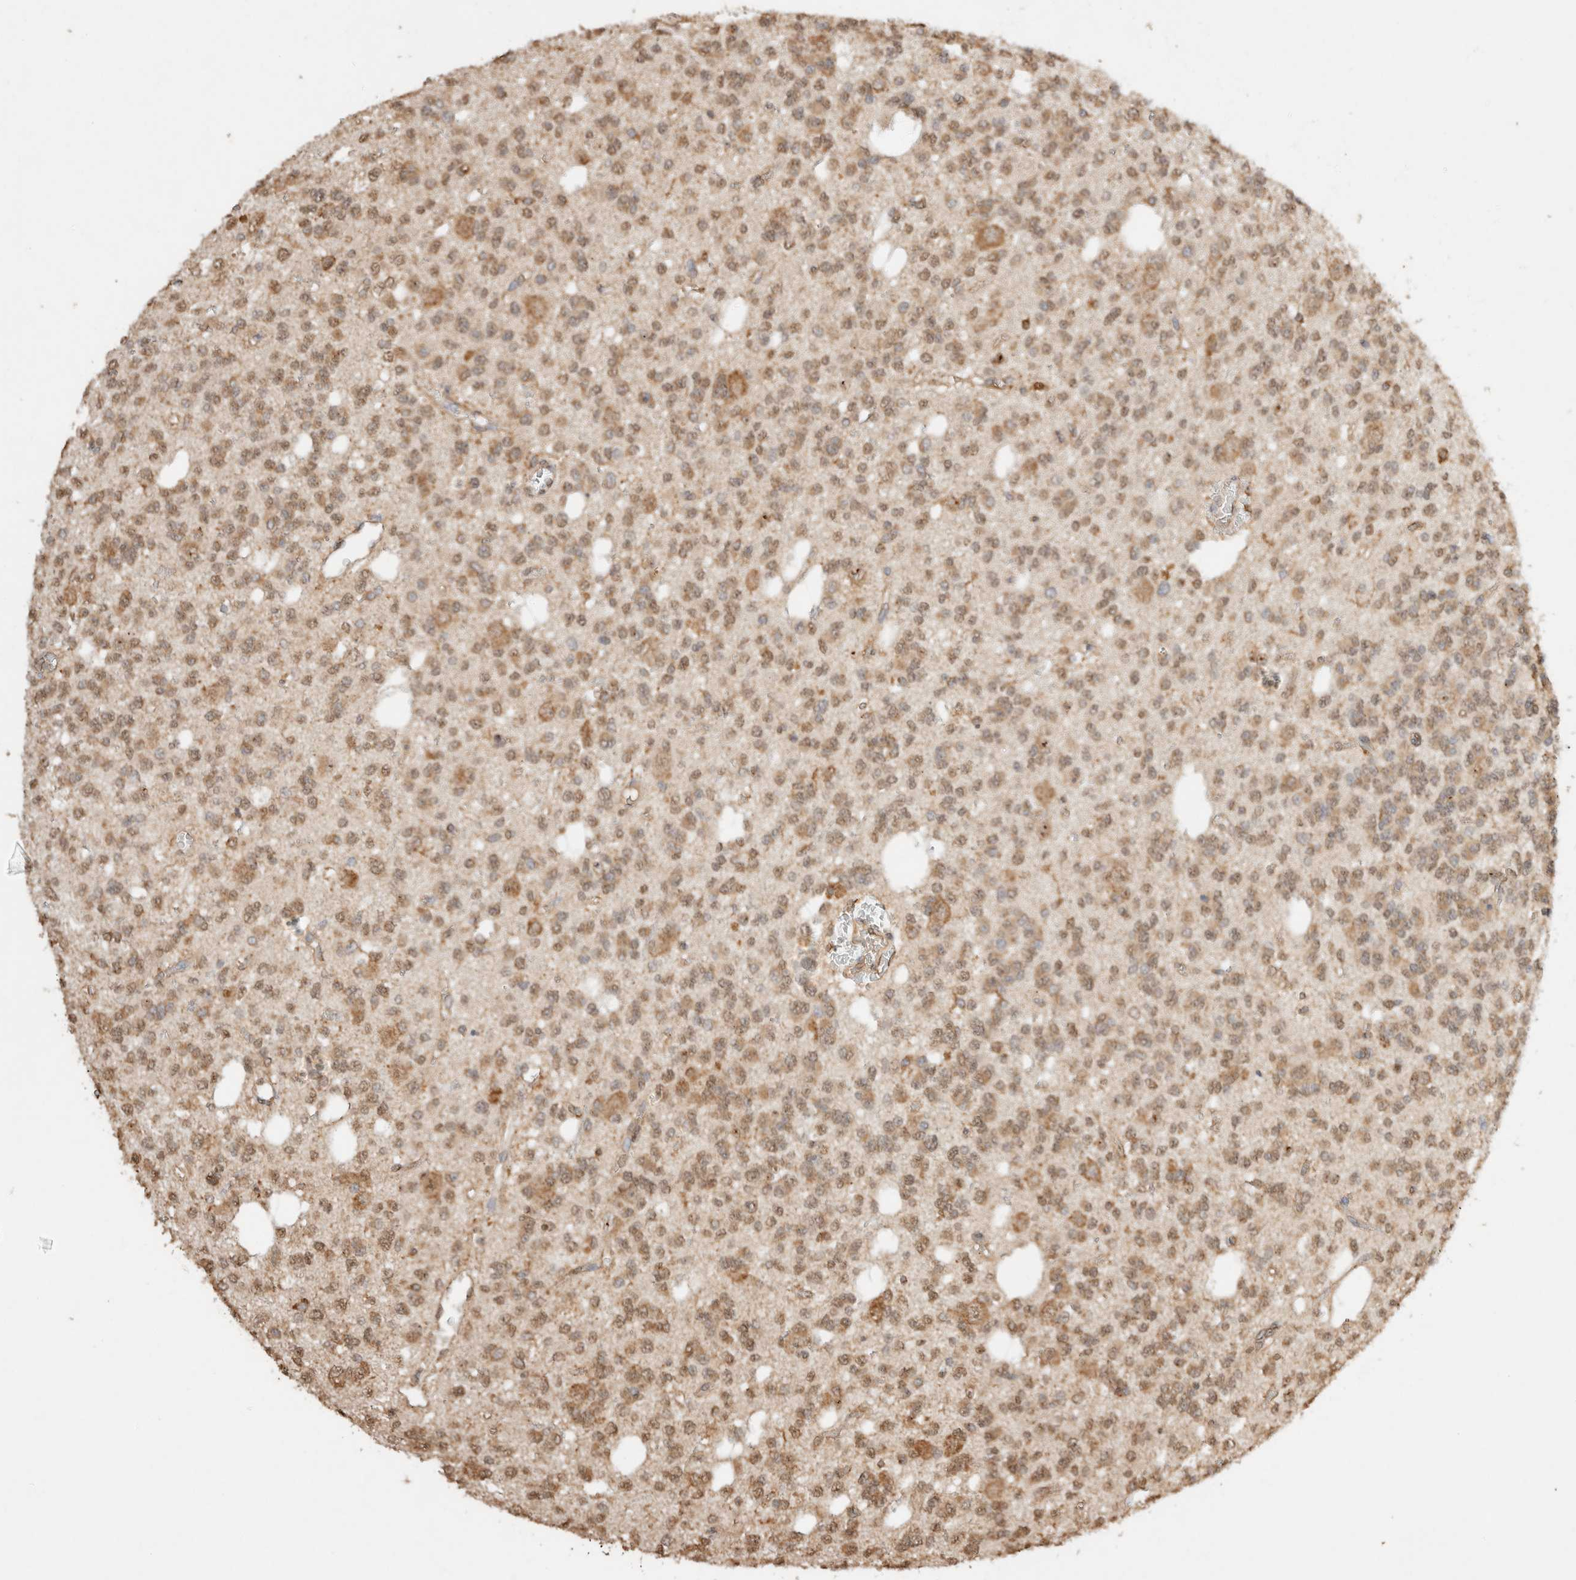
{"staining": {"intensity": "moderate", "quantity": ">75%", "location": "cytoplasmic/membranous,nuclear"}, "tissue": "glioma", "cell_type": "Tumor cells", "image_type": "cancer", "snomed": [{"axis": "morphology", "description": "Glioma, malignant, Low grade"}, {"axis": "topography", "description": "Brain"}], "caption": "Glioma stained for a protein demonstrates moderate cytoplasmic/membranous and nuclear positivity in tumor cells.", "gene": "ERAP1", "patient": {"sex": "male", "age": 38}}